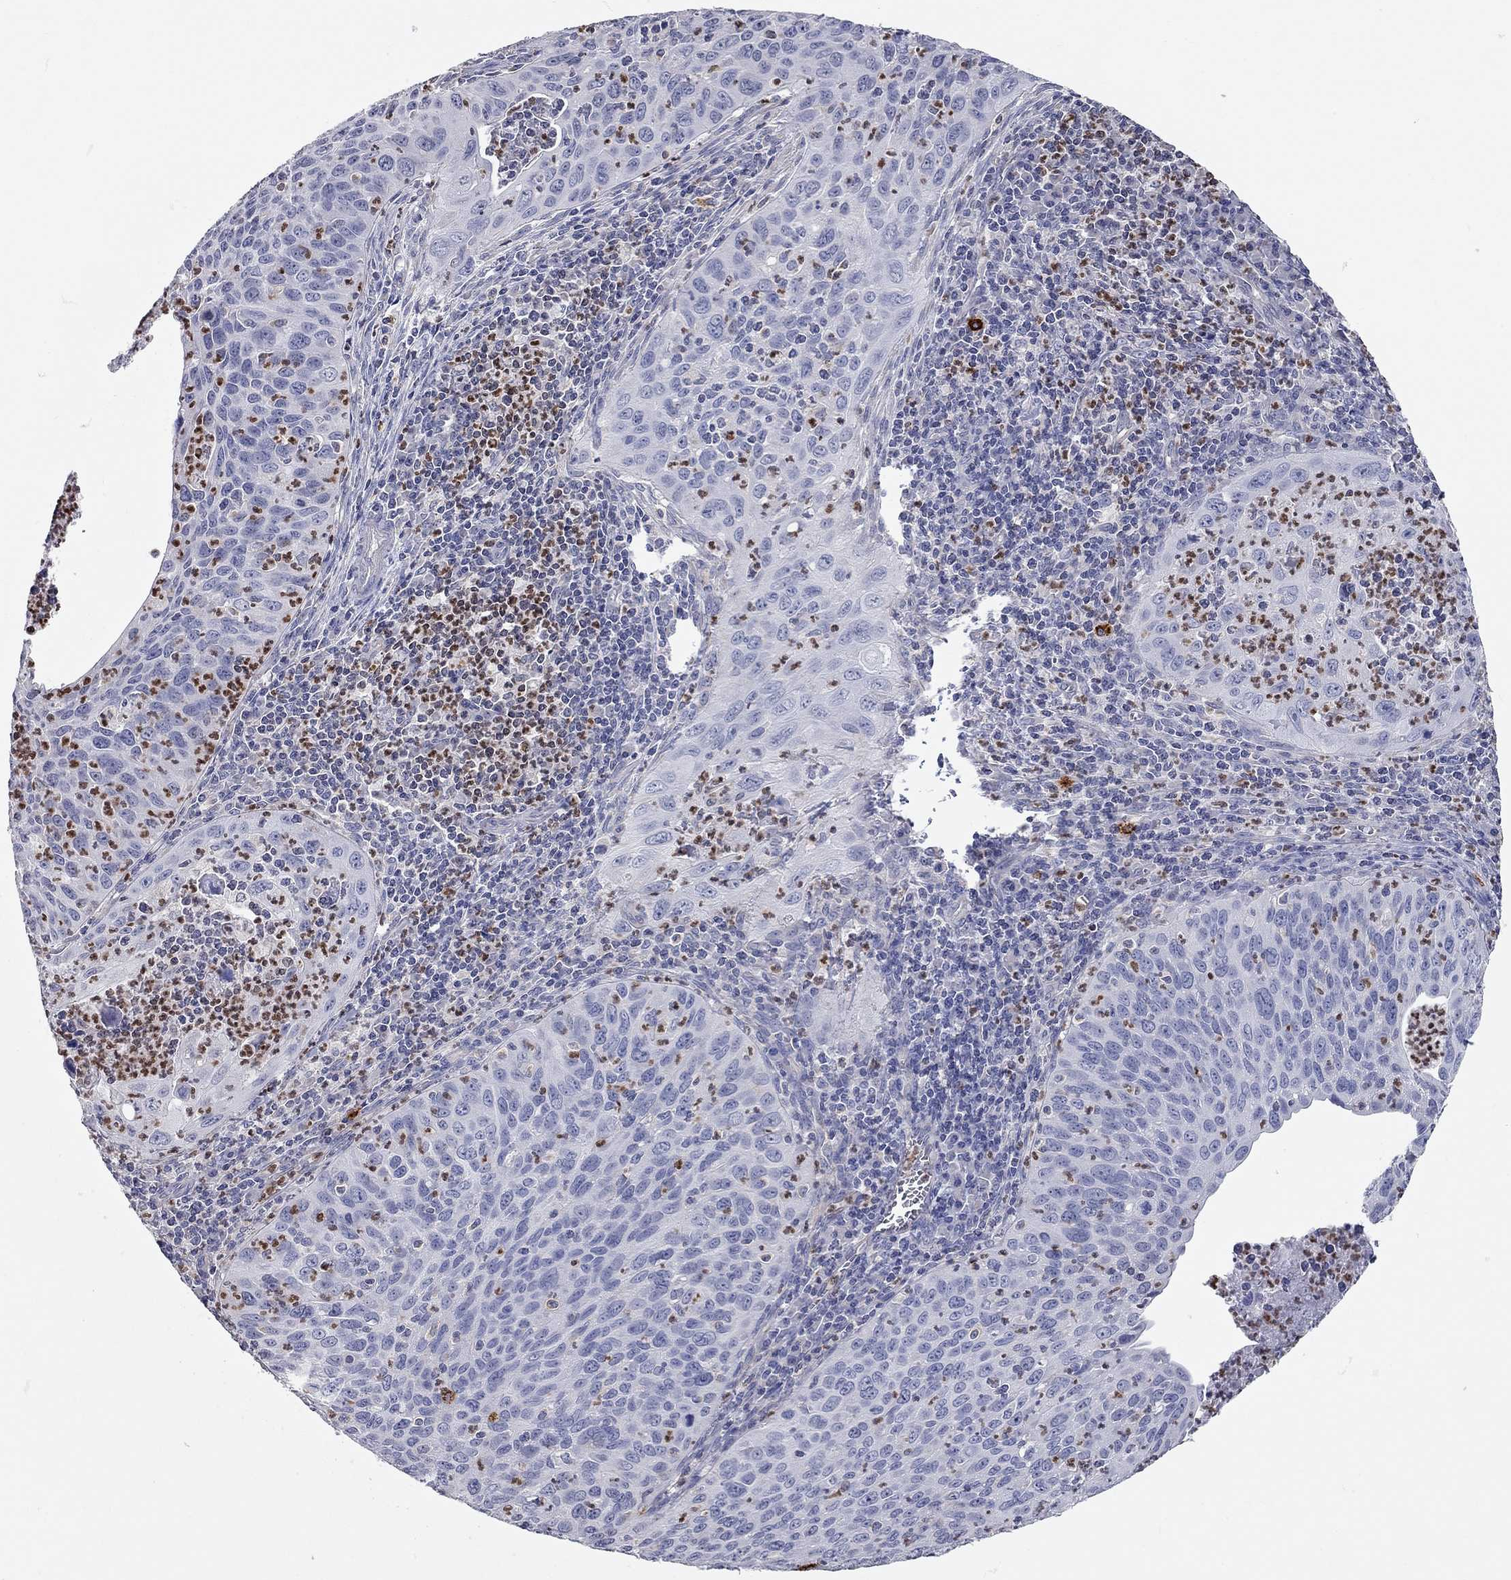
{"staining": {"intensity": "negative", "quantity": "none", "location": "none"}, "tissue": "cervical cancer", "cell_type": "Tumor cells", "image_type": "cancer", "snomed": [{"axis": "morphology", "description": "Squamous cell carcinoma, NOS"}, {"axis": "topography", "description": "Cervix"}], "caption": "The micrograph demonstrates no staining of tumor cells in cervical squamous cell carcinoma. (Immunohistochemistry (ihc), brightfield microscopy, high magnification).", "gene": "C10orf90", "patient": {"sex": "female", "age": 26}}